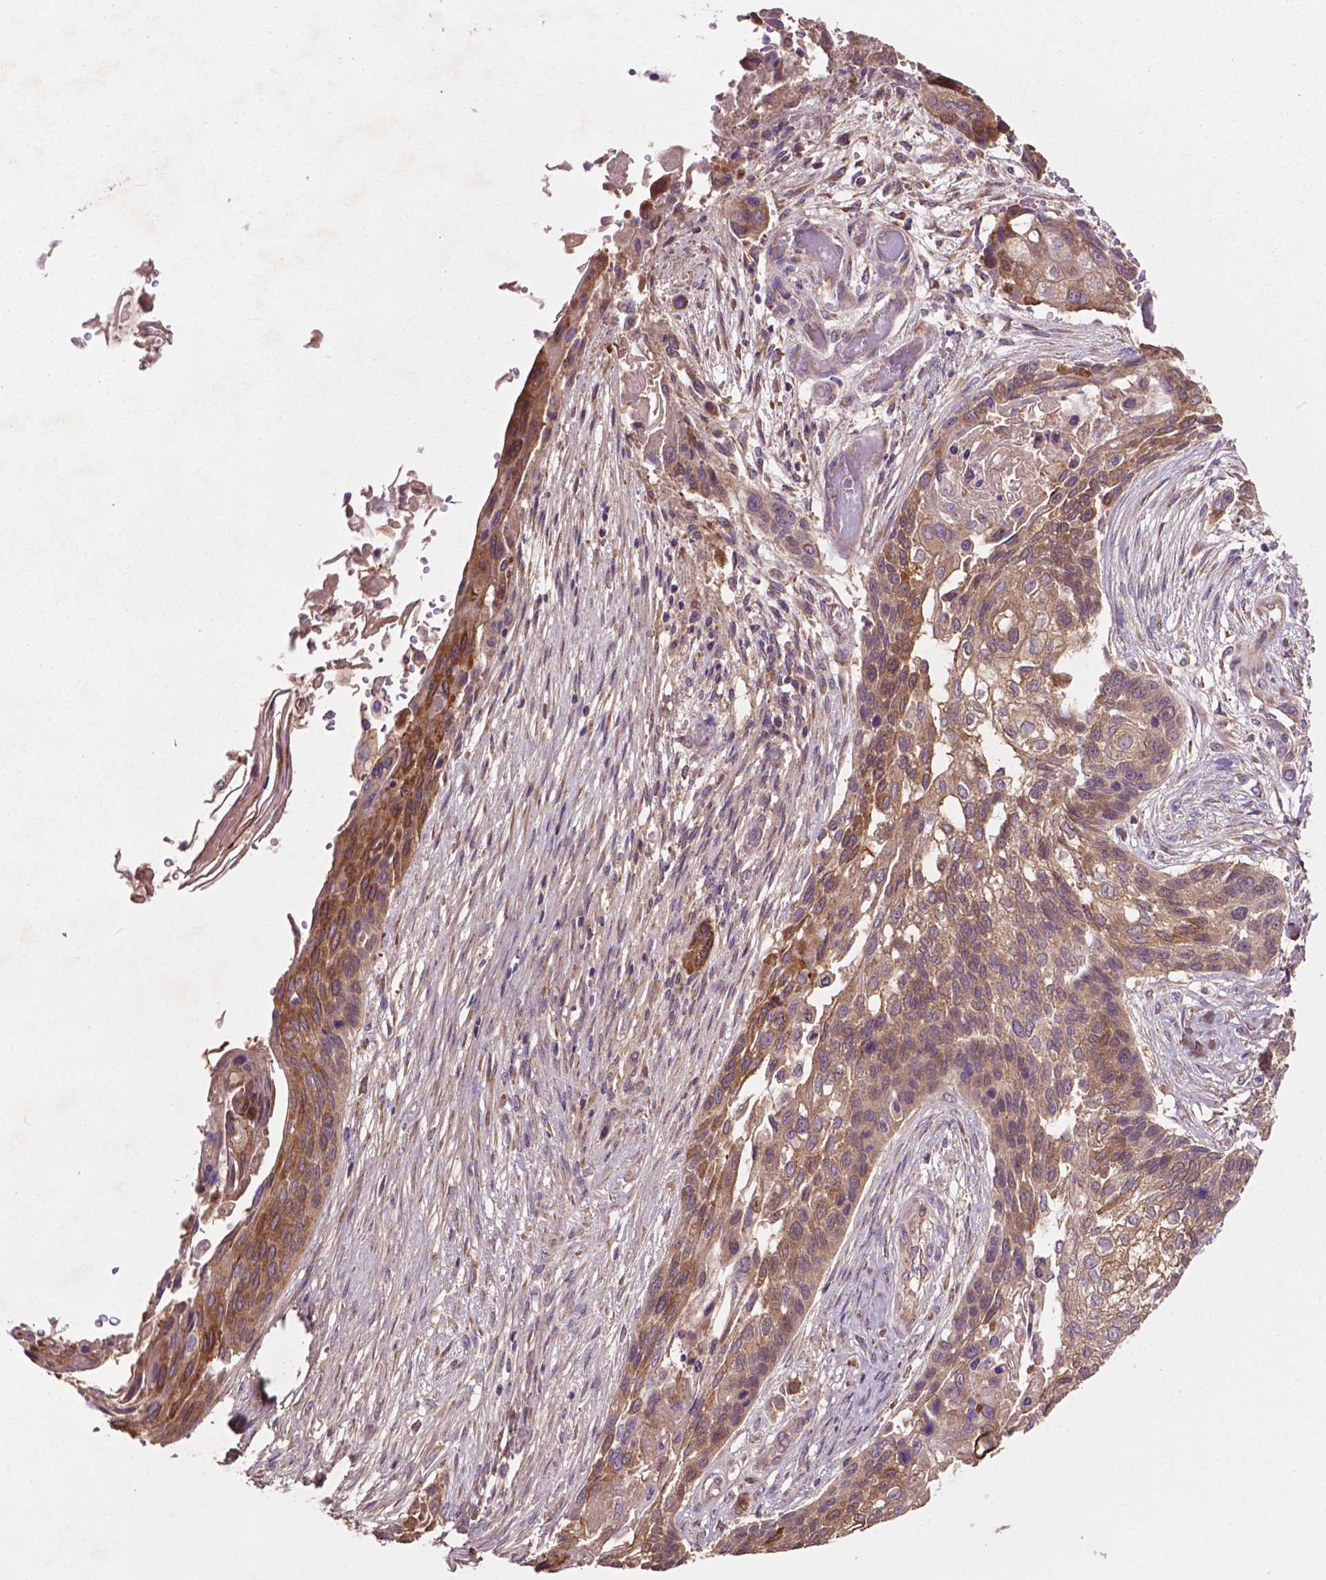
{"staining": {"intensity": "moderate", "quantity": ">75%", "location": "cytoplasmic/membranous"}, "tissue": "lung cancer", "cell_type": "Tumor cells", "image_type": "cancer", "snomed": [{"axis": "morphology", "description": "Squamous cell carcinoma, NOS"}, {"axis": "topography", "description": "Lung"}], "caption": "Immunohistochemical staining of squamous cell carcinoma (lung) demonstrates medium levels of moderate cytoplasmic/membranous protein positivity in about >75% of tumor cells. (IHC, brightfield microscopy, high magnification).", "gene": "GJA9", "patient": {"sex": "male", "age": 69}}